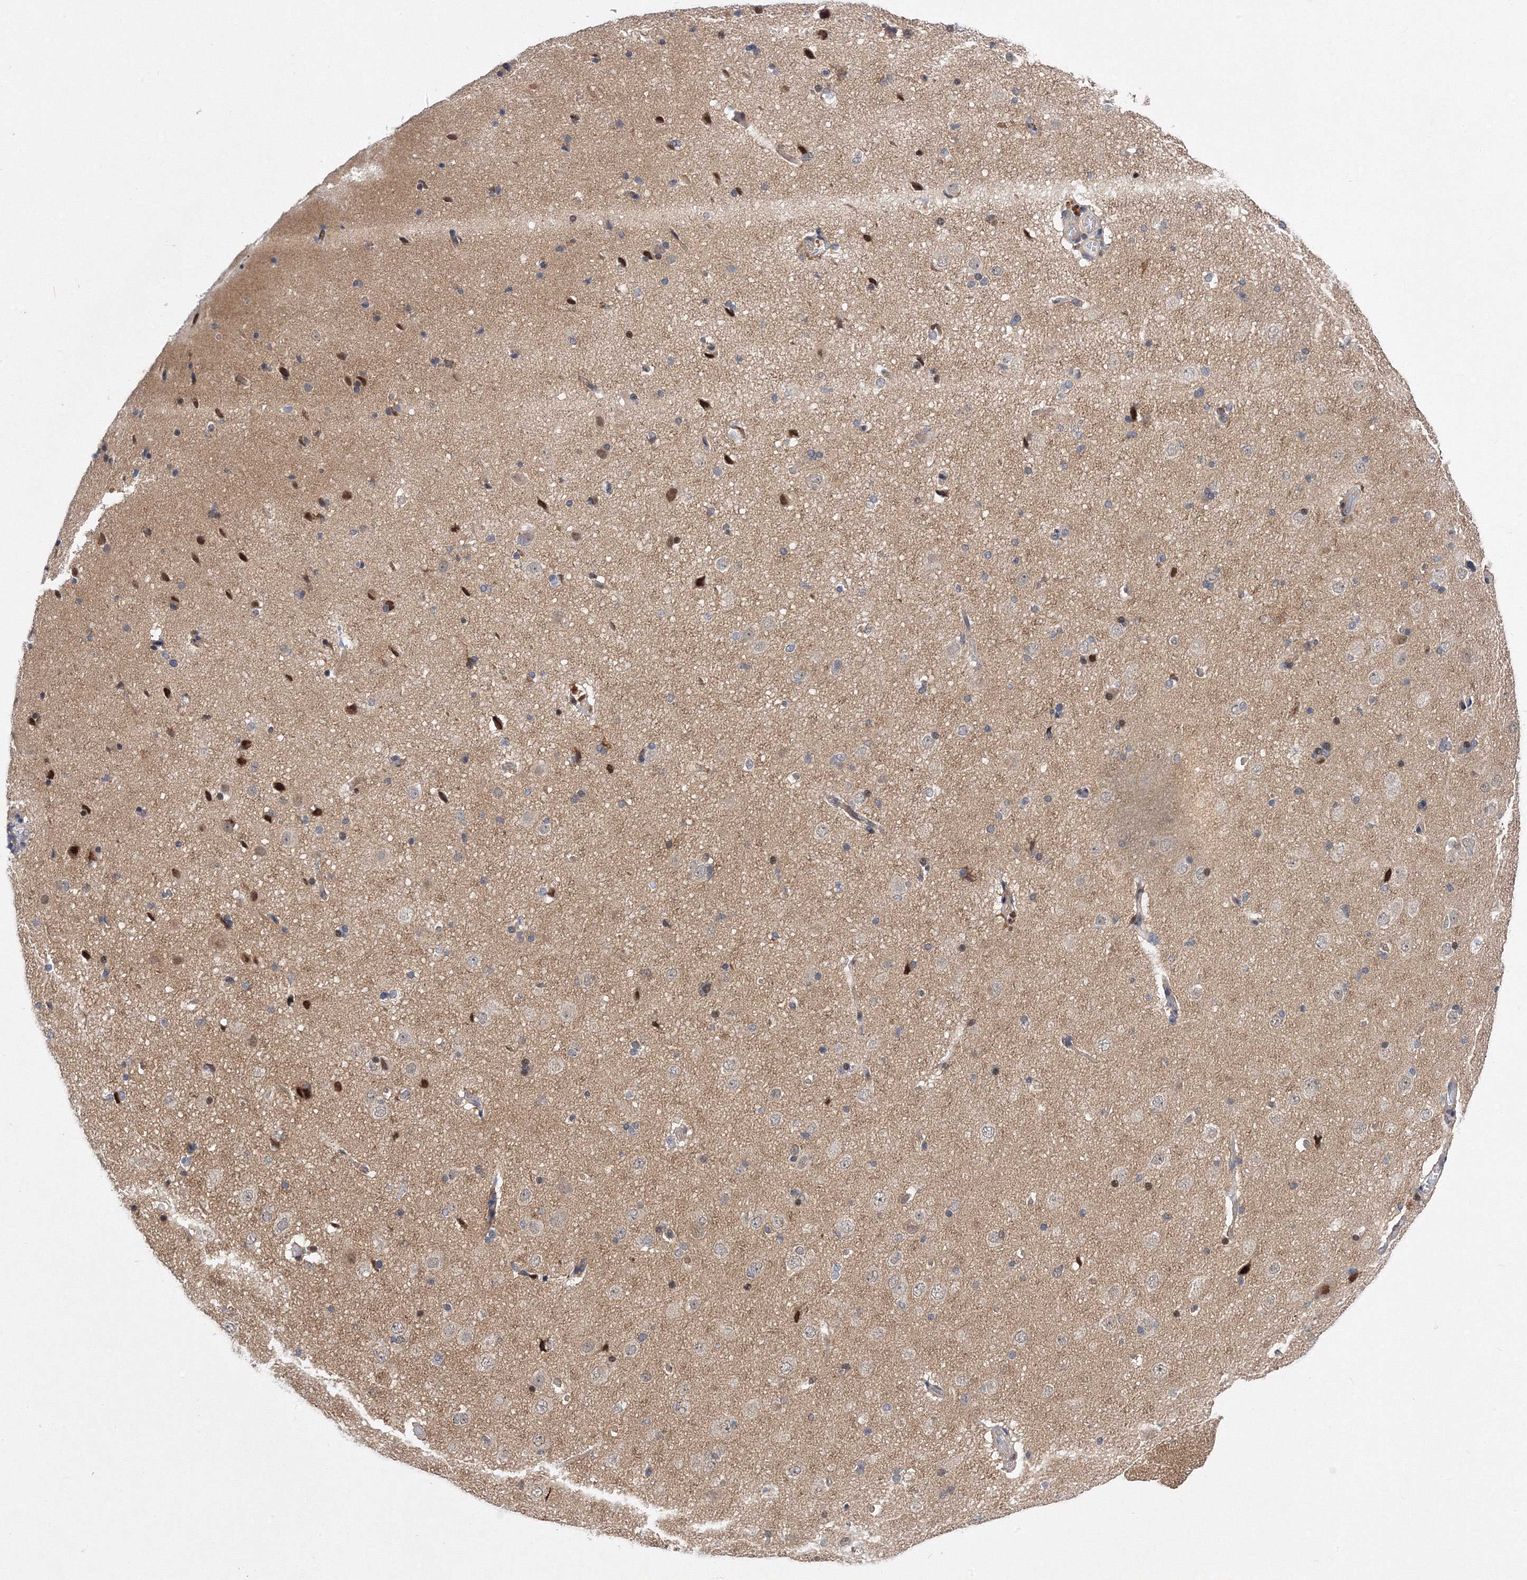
{"staining": {"intensity": "negative", "quantity": "none", "location": "none"}, "tissue": "cerebral cortex", "cell_type": "Endothelial cells", "image_type": "normal", "snomed": [{"axis": "morphology", "description": "Normal tissue, NOS"}, {"axis": "topography", "description": "Cerebral cortex"}], "caption": "Immunohistochemistry histopathology image of normal cerebral cortex: cerebral cortex stained with DAB exhibits no significant protein expression in endothelial cells.", "gene": "GPN1", "patient": {"sex": "male", "age": 34}}